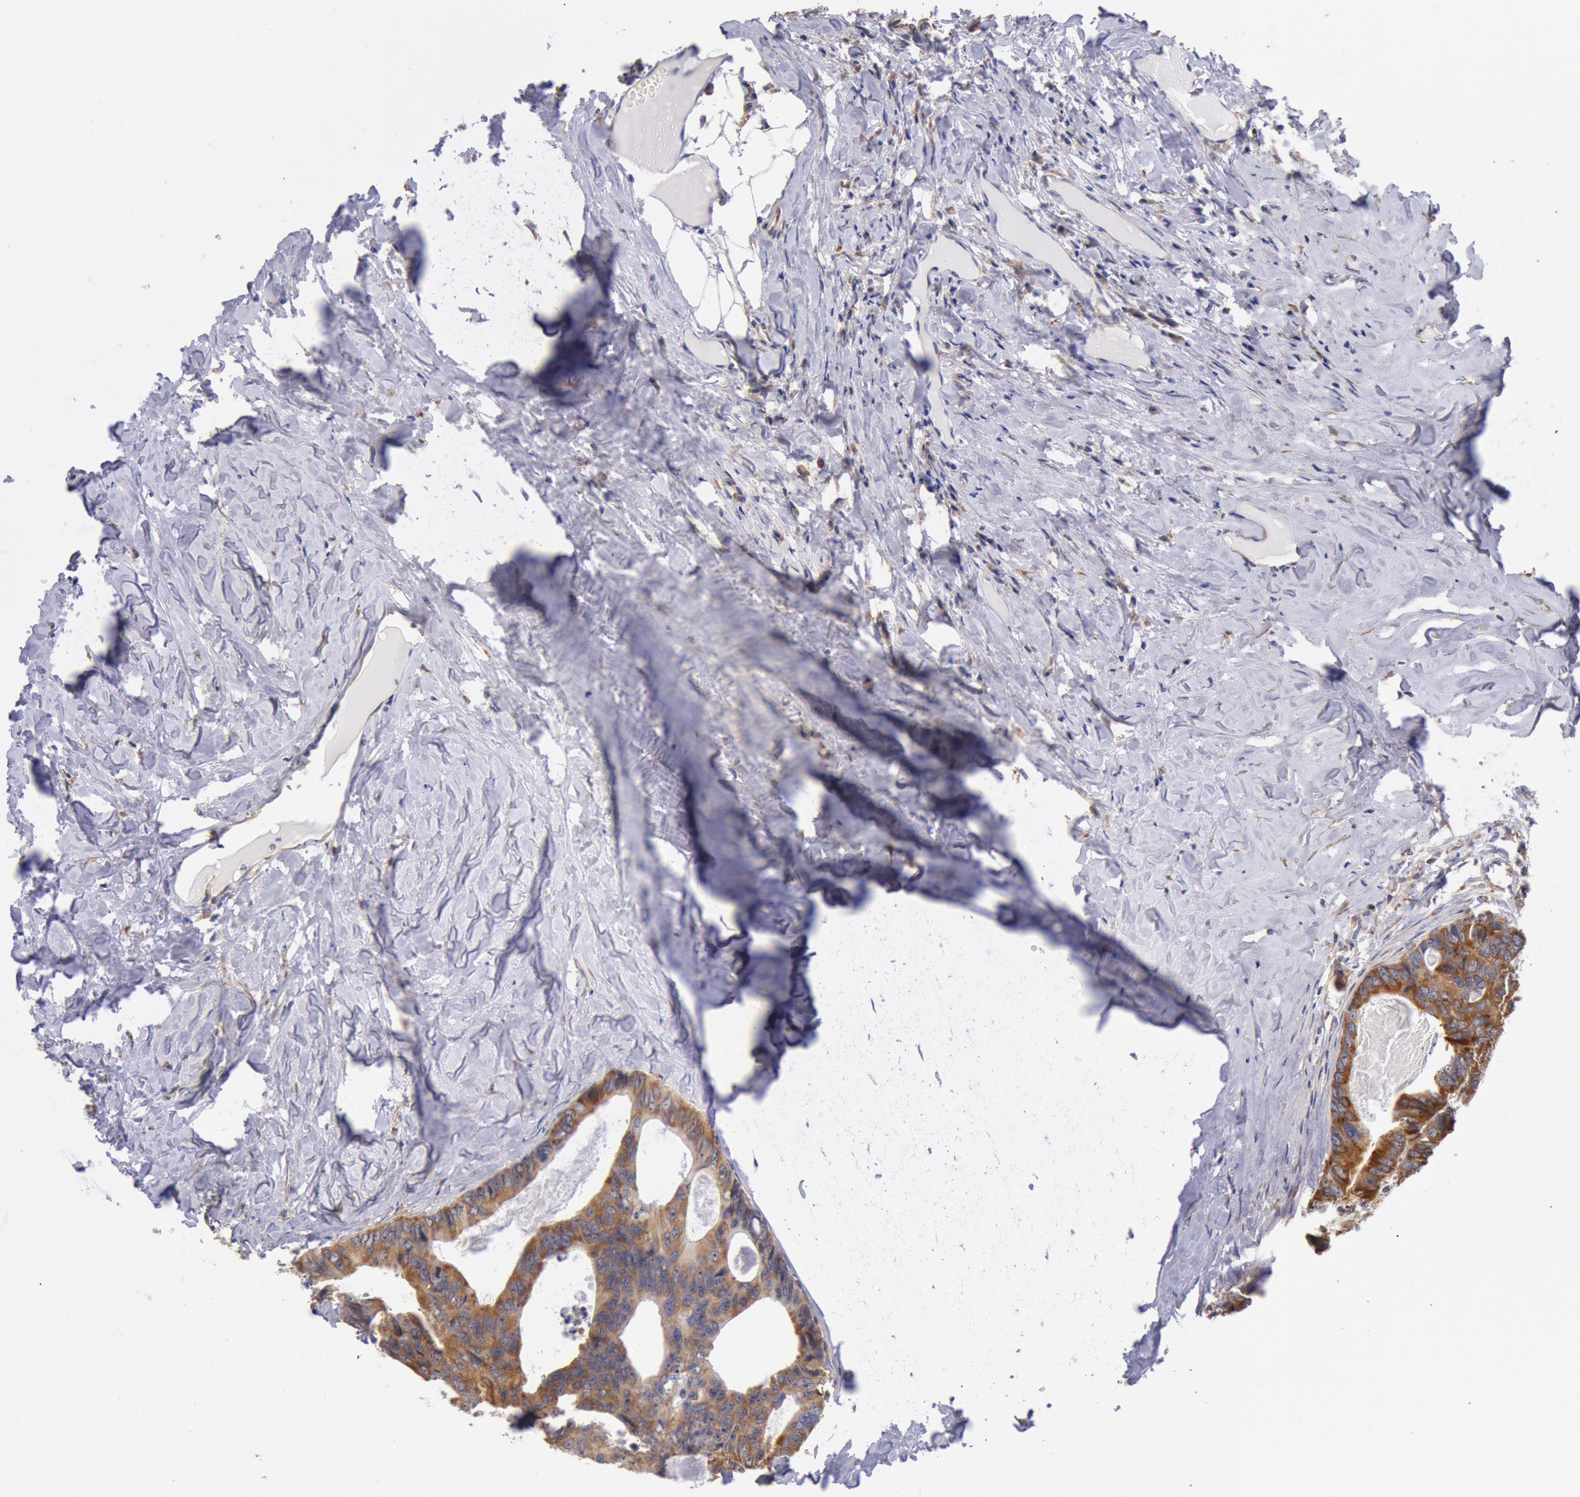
{"staining": {"intensity": "moderate", "quantity": ">75%", "location": "cytoplasmic/membranous"}, "tissue": "colorectal cancer", "cell_type": "Tumor cells", "image_type": "cancer", "snomed": [{"axis": "morphology", "description": "Adenocarcinoma, NOS"}, {"axis": "topography", "description": "Colon"}], "caption": "IHC of colorectal cancer exhibits medium levels of moderate cytoplasmic/membranous positivity in approximately >75% of tumor cells. (brown staining indicates protein expression, while blue staining denotes nuclei).", "gene": "DRG1", "patient": {"sex": "female", "age": 55}}